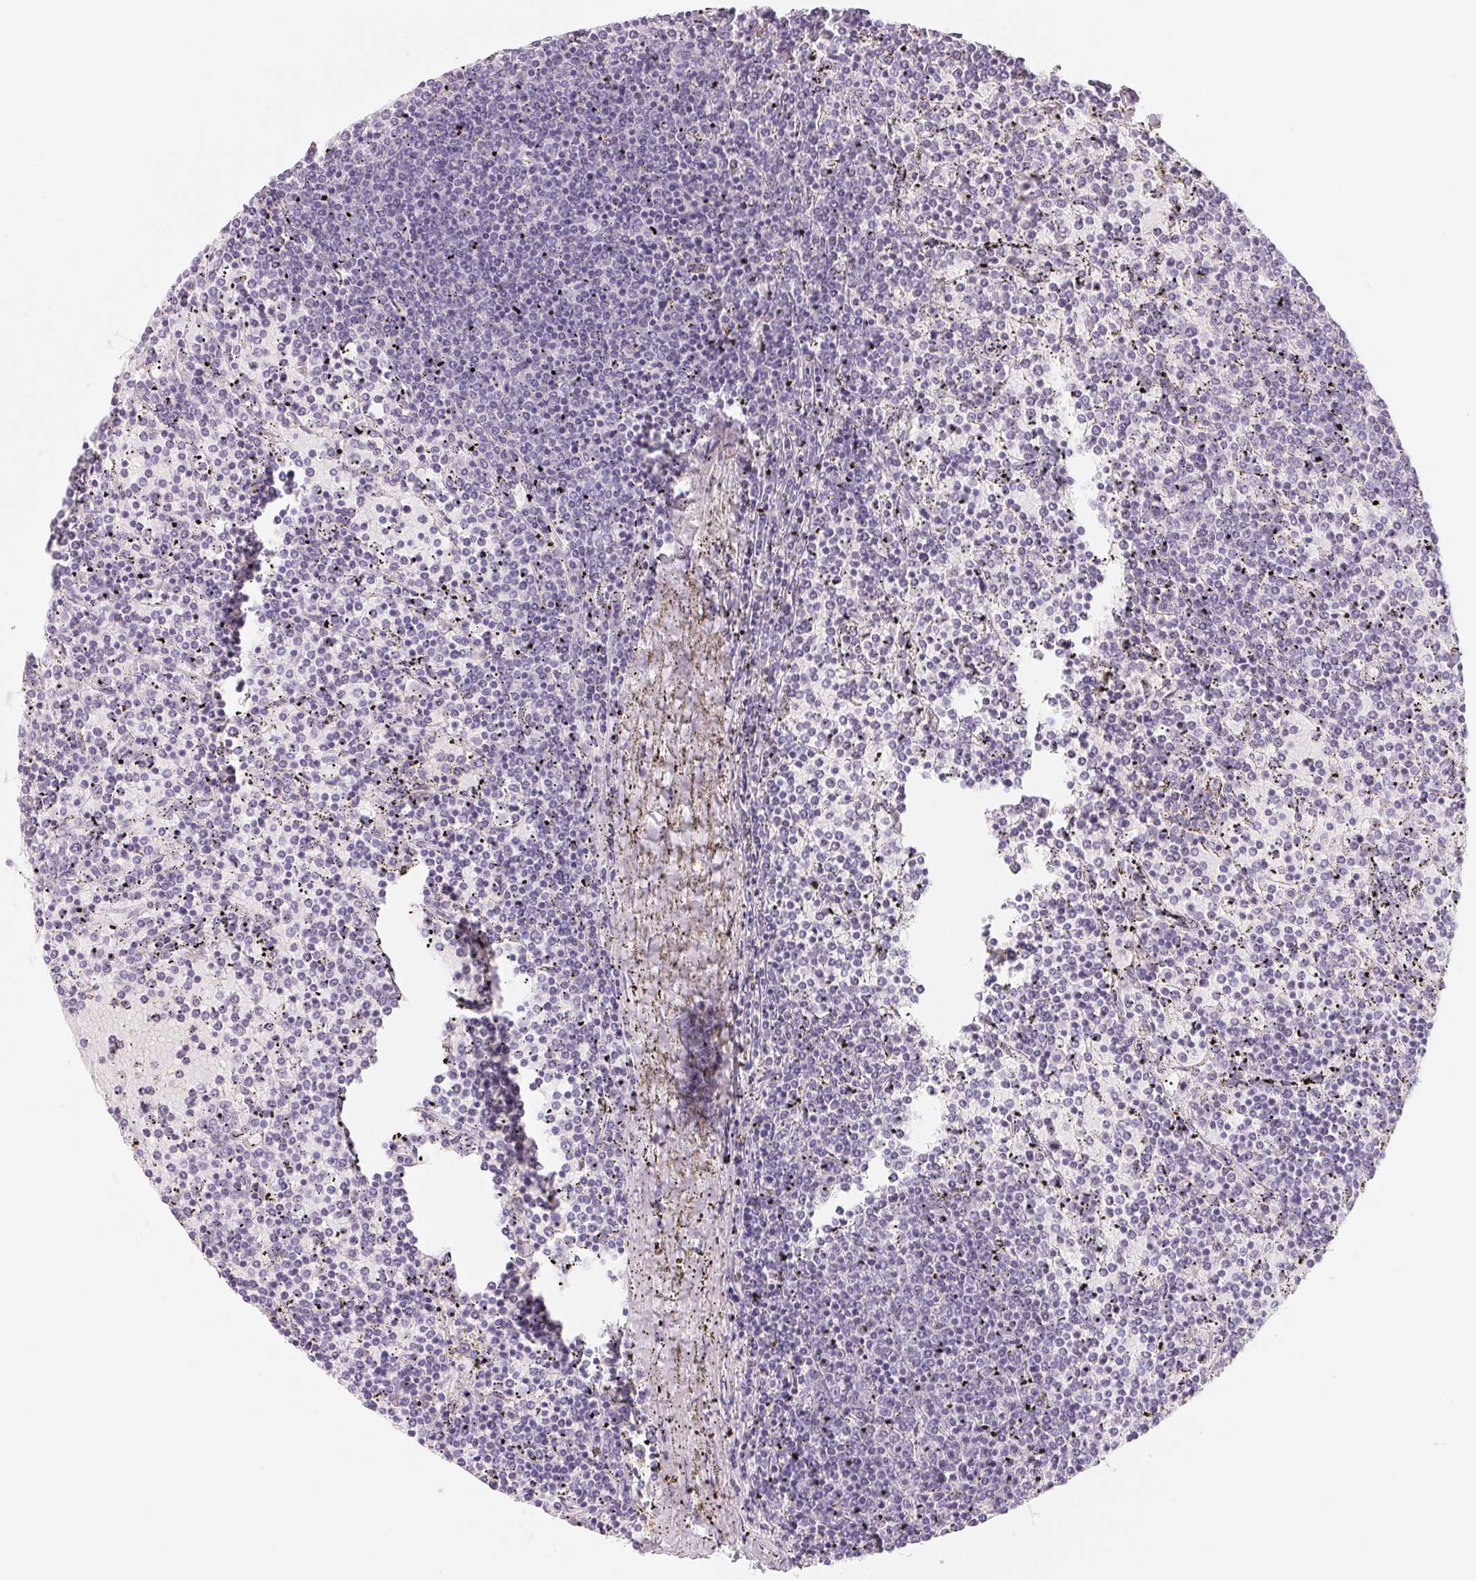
{"staining": {"intensity": "negative", "quantity": "none", "location": "none"}, "tissue": "lymphoma", "cell_type": "Tumor cells", "image_type": "cancer", "snomed": [{"axis": "morphology", "description": "Malignant lymphoma, non-Hodgkin's type, Low grade"}, {"axis": "topography", "description": "Spleen"}], "caption": "Immunohistochemistry (IHC) of malignant lymphoma, non-Hodgkin's type (low-grade) displays no expression in tumor cells.", "gene": "SPACA5B", "patient": {"sex": "female", "age": 77}}